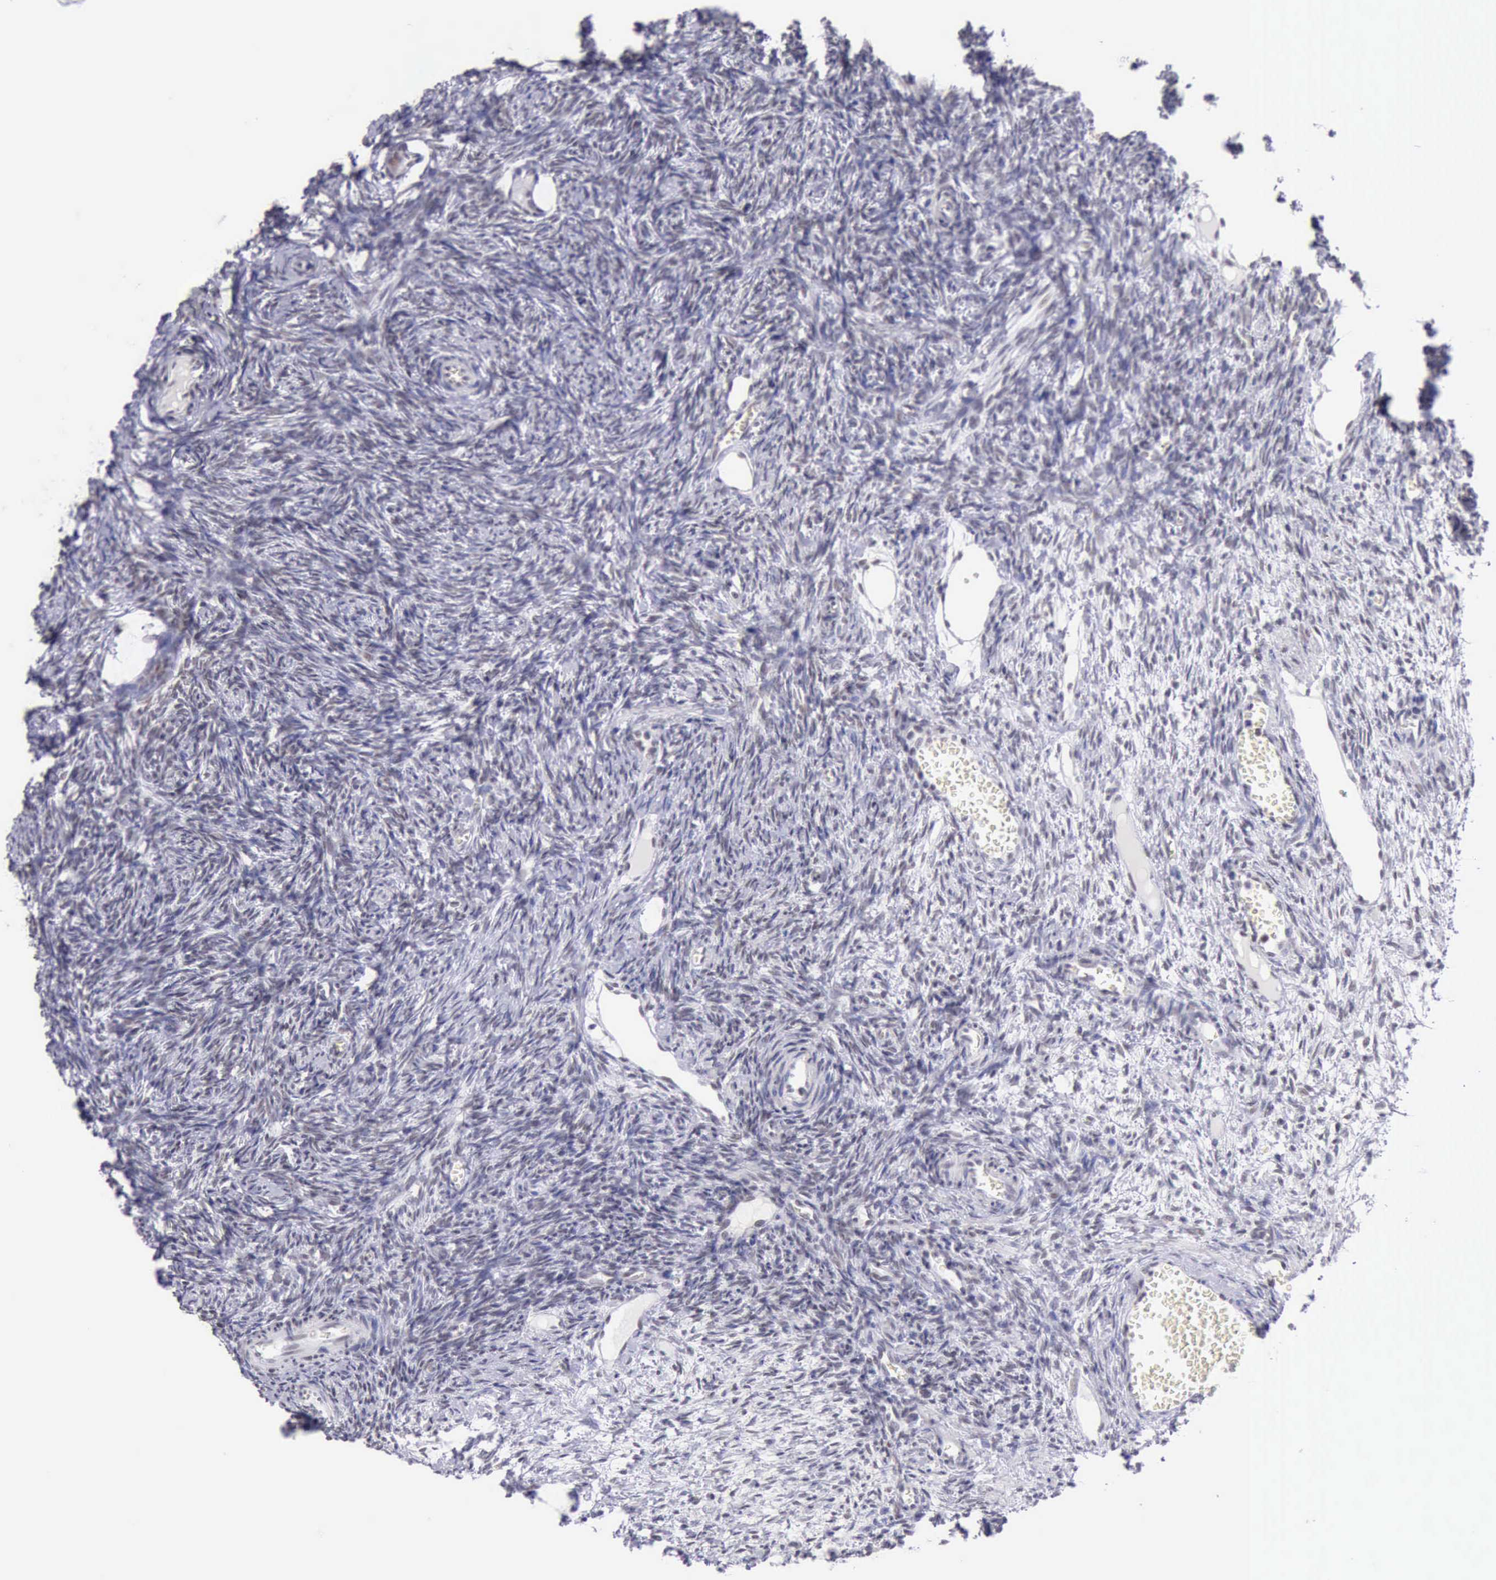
{"staining": {"intensity": "weak", "quantity": "25%-75%", "location": "nuclear"}, "tissue": "ovary", "cell_type": "Ovarian stroma cells", "image_type": "normal", "snomed": [{"axis": "morphology", "description": "Normal tissue, NOS"}, {"axis": "topography", "description": "Ovary"}], "caption": "The micrograph shows staining of unremarkable ovary, revealing weak nuclear protein positivity (brown color) within ovarian stroma cells. The staining was performed using DAB (3,3'-diaminobenzidine), with brown indicating positive protein expression. Nuclei are stained blue with hematoxylin.", "gene": "EP300", "patient": {"sex": "female", "age": 27}}